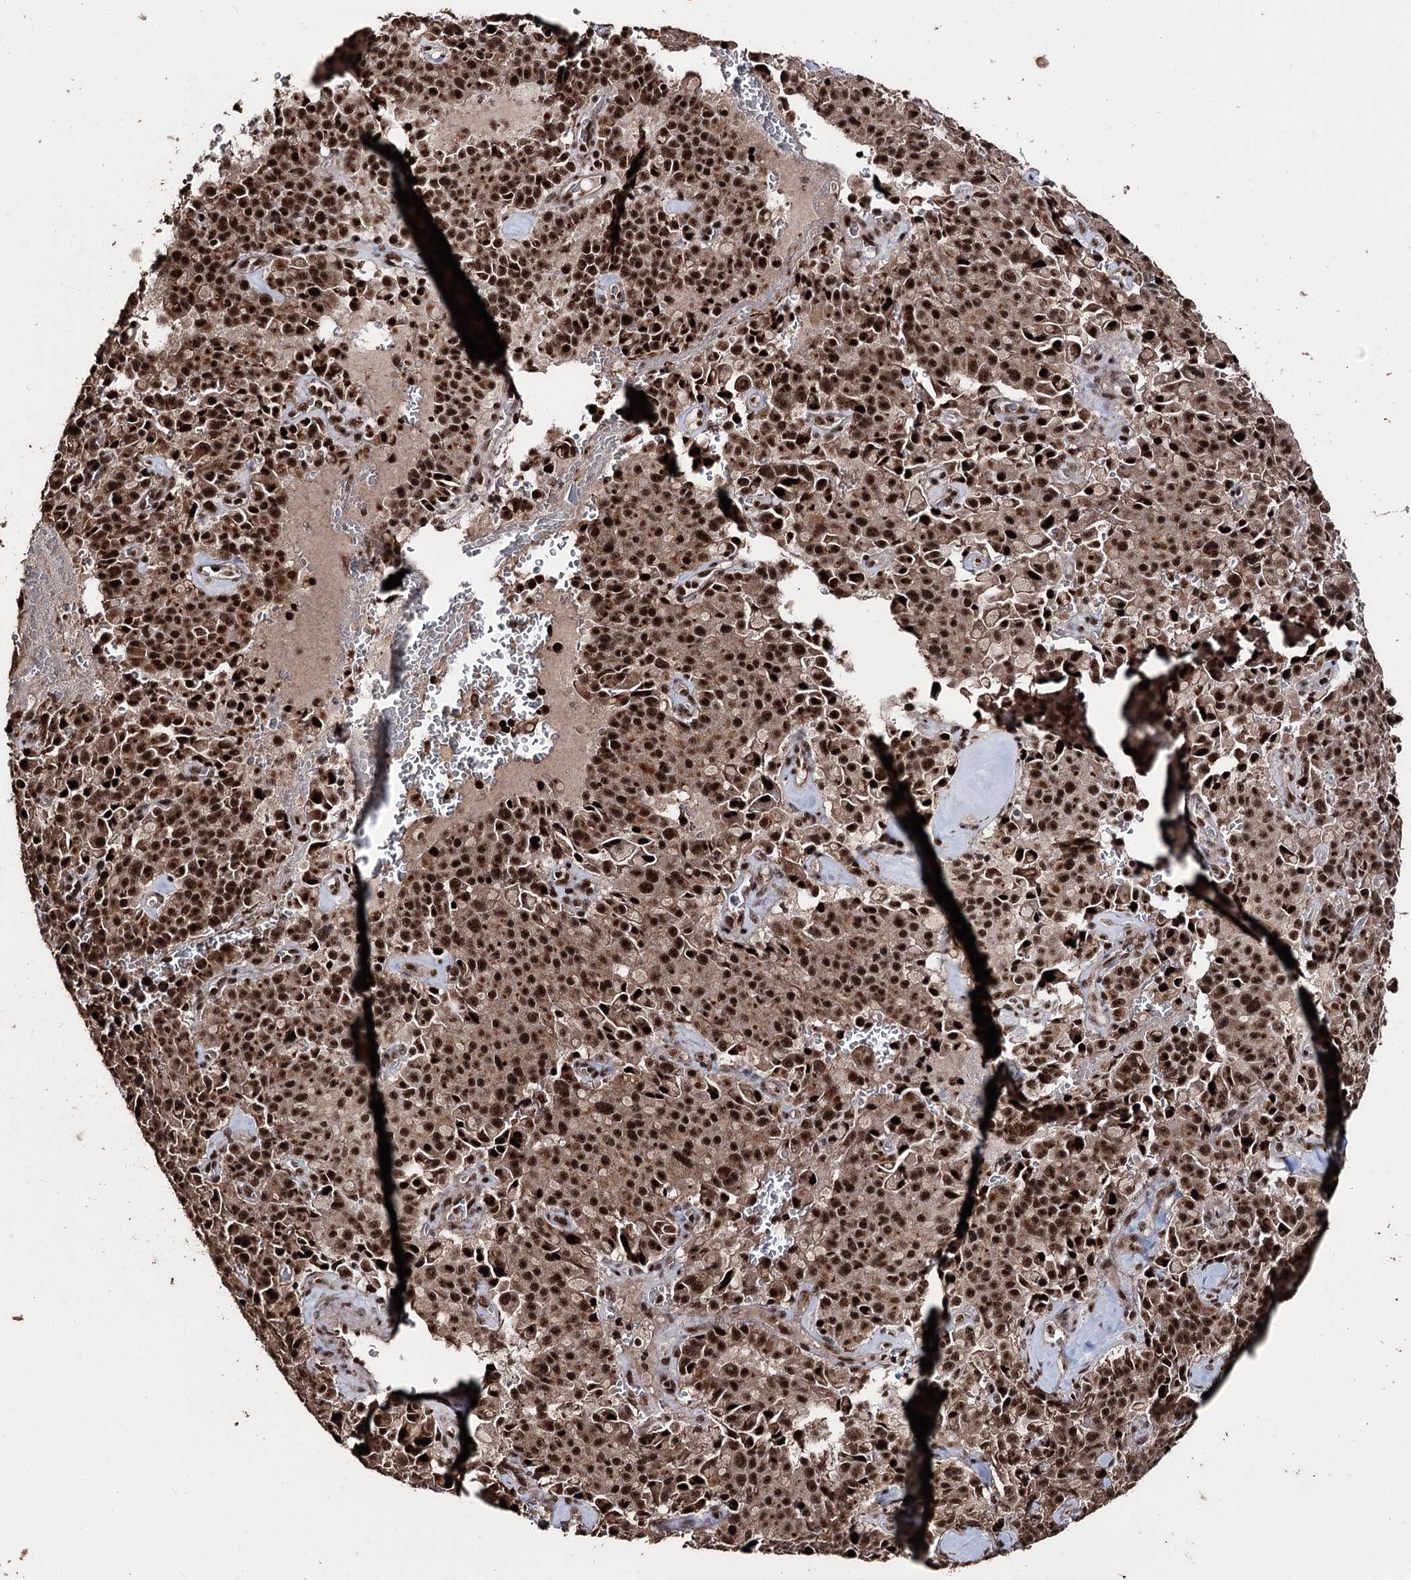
{"staining": {"intensity": "strong", "quantity": ">75%", "location": "nuclear"}, "tissue": "pancreatic cancer", "cell_type": "Tumor cells", "image_type": "cancer", "snomed": [{"axis": "morphology", "description": "Adenocarcinoma, NOS"}, {"axis": "topography", "description": "Pancreas"}], "caption": "Brown immunohistochemical staining in human pancreatic adenocarcinoma demonstrates strong nuclear expression in approximately >75% of tumor cells.", "gene": "U2SURP", "patient": {"sex": "male", "age": 65}}